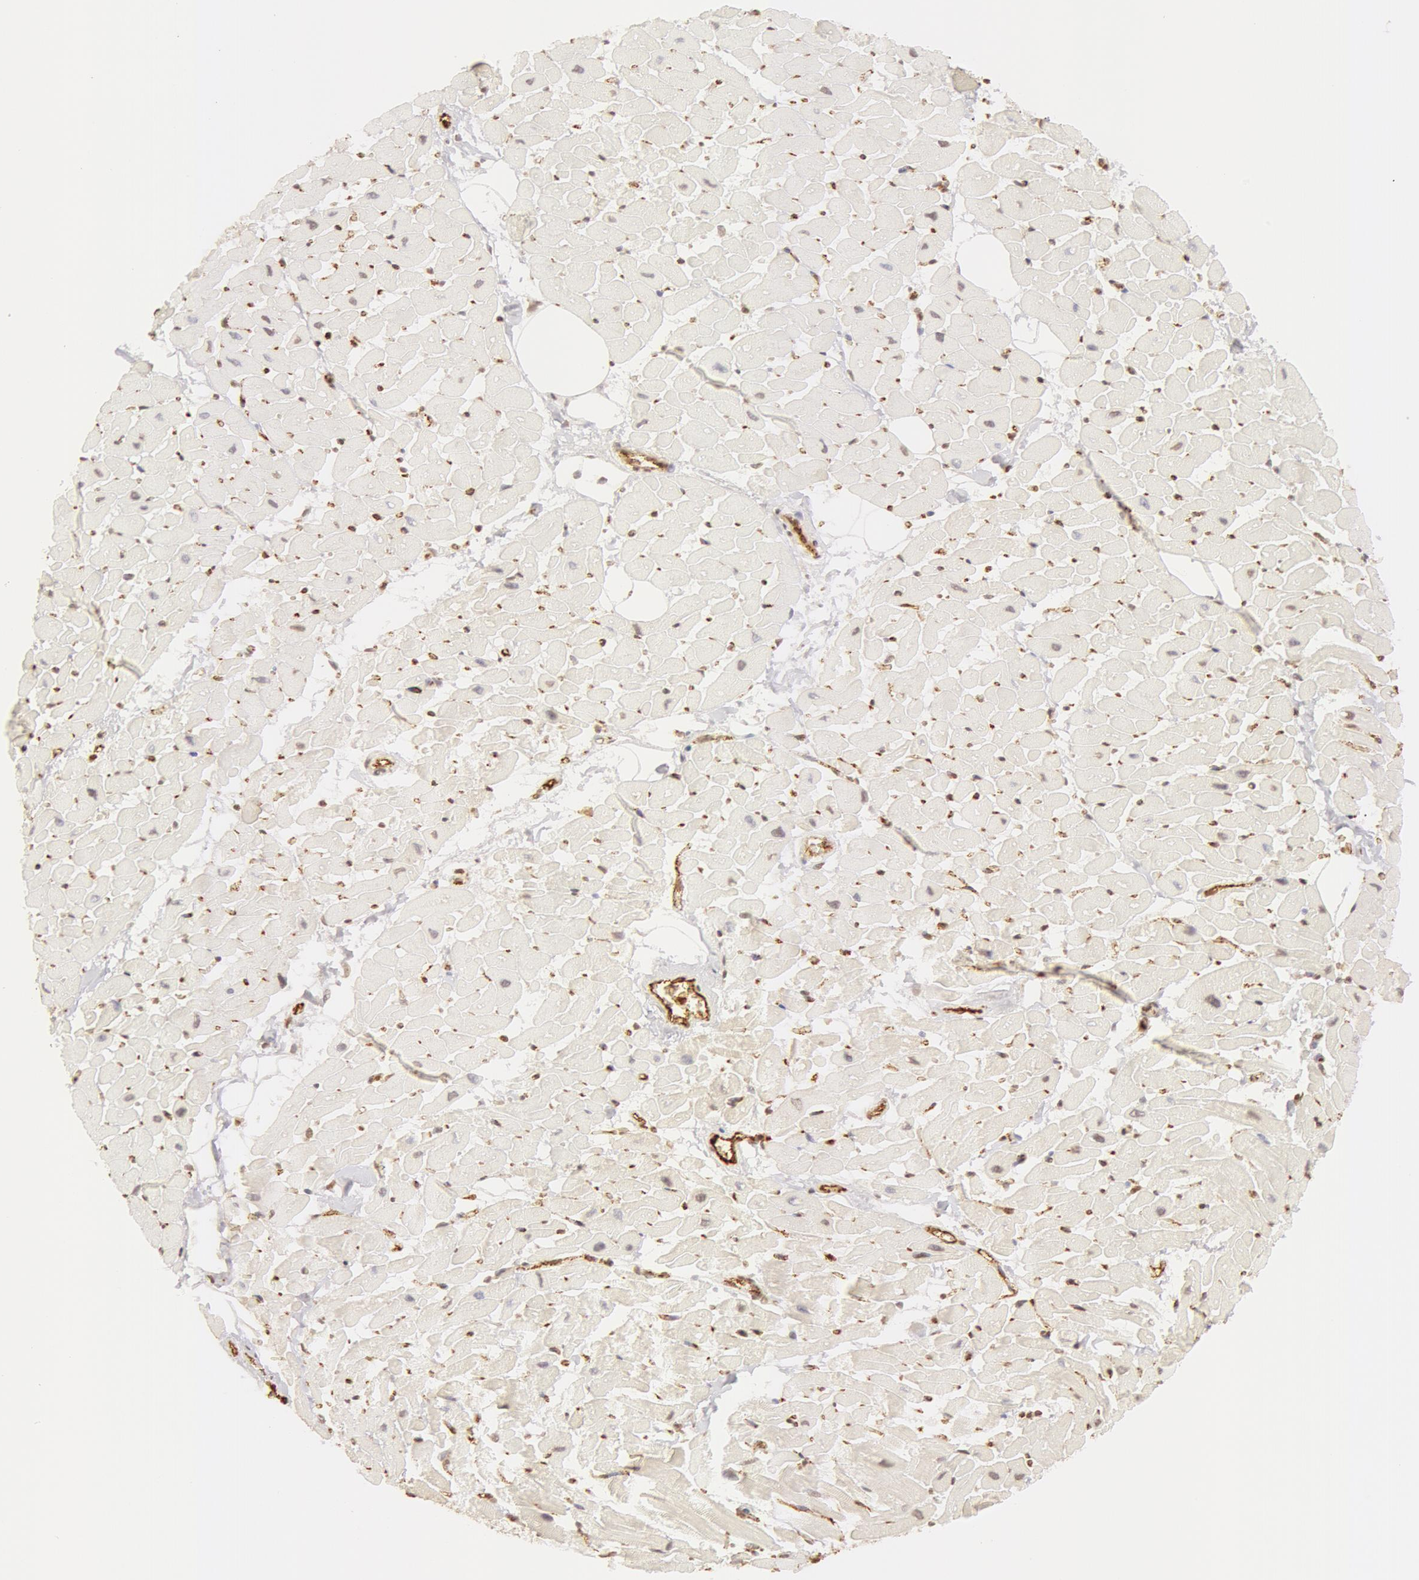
{"staining": {"intensity": "negative", "quantity": "none", "location": "none"}, "tissue": "heart muscle", "cell_type": "Cardiomyocytes", "image_type": "normal", "snomed": [{"axis": "morphology", "description": "Normal tissue, NOS"}, {"axis": "topography", "description": "Heart"}], "caption": "A high-resolution micrograph shows IHC staining of unremarkable heart muscle, which exhibits no significant expression in cardiomyocytes.", "gene": "VWF", "patient": {"sex": "female", "age": 19}}